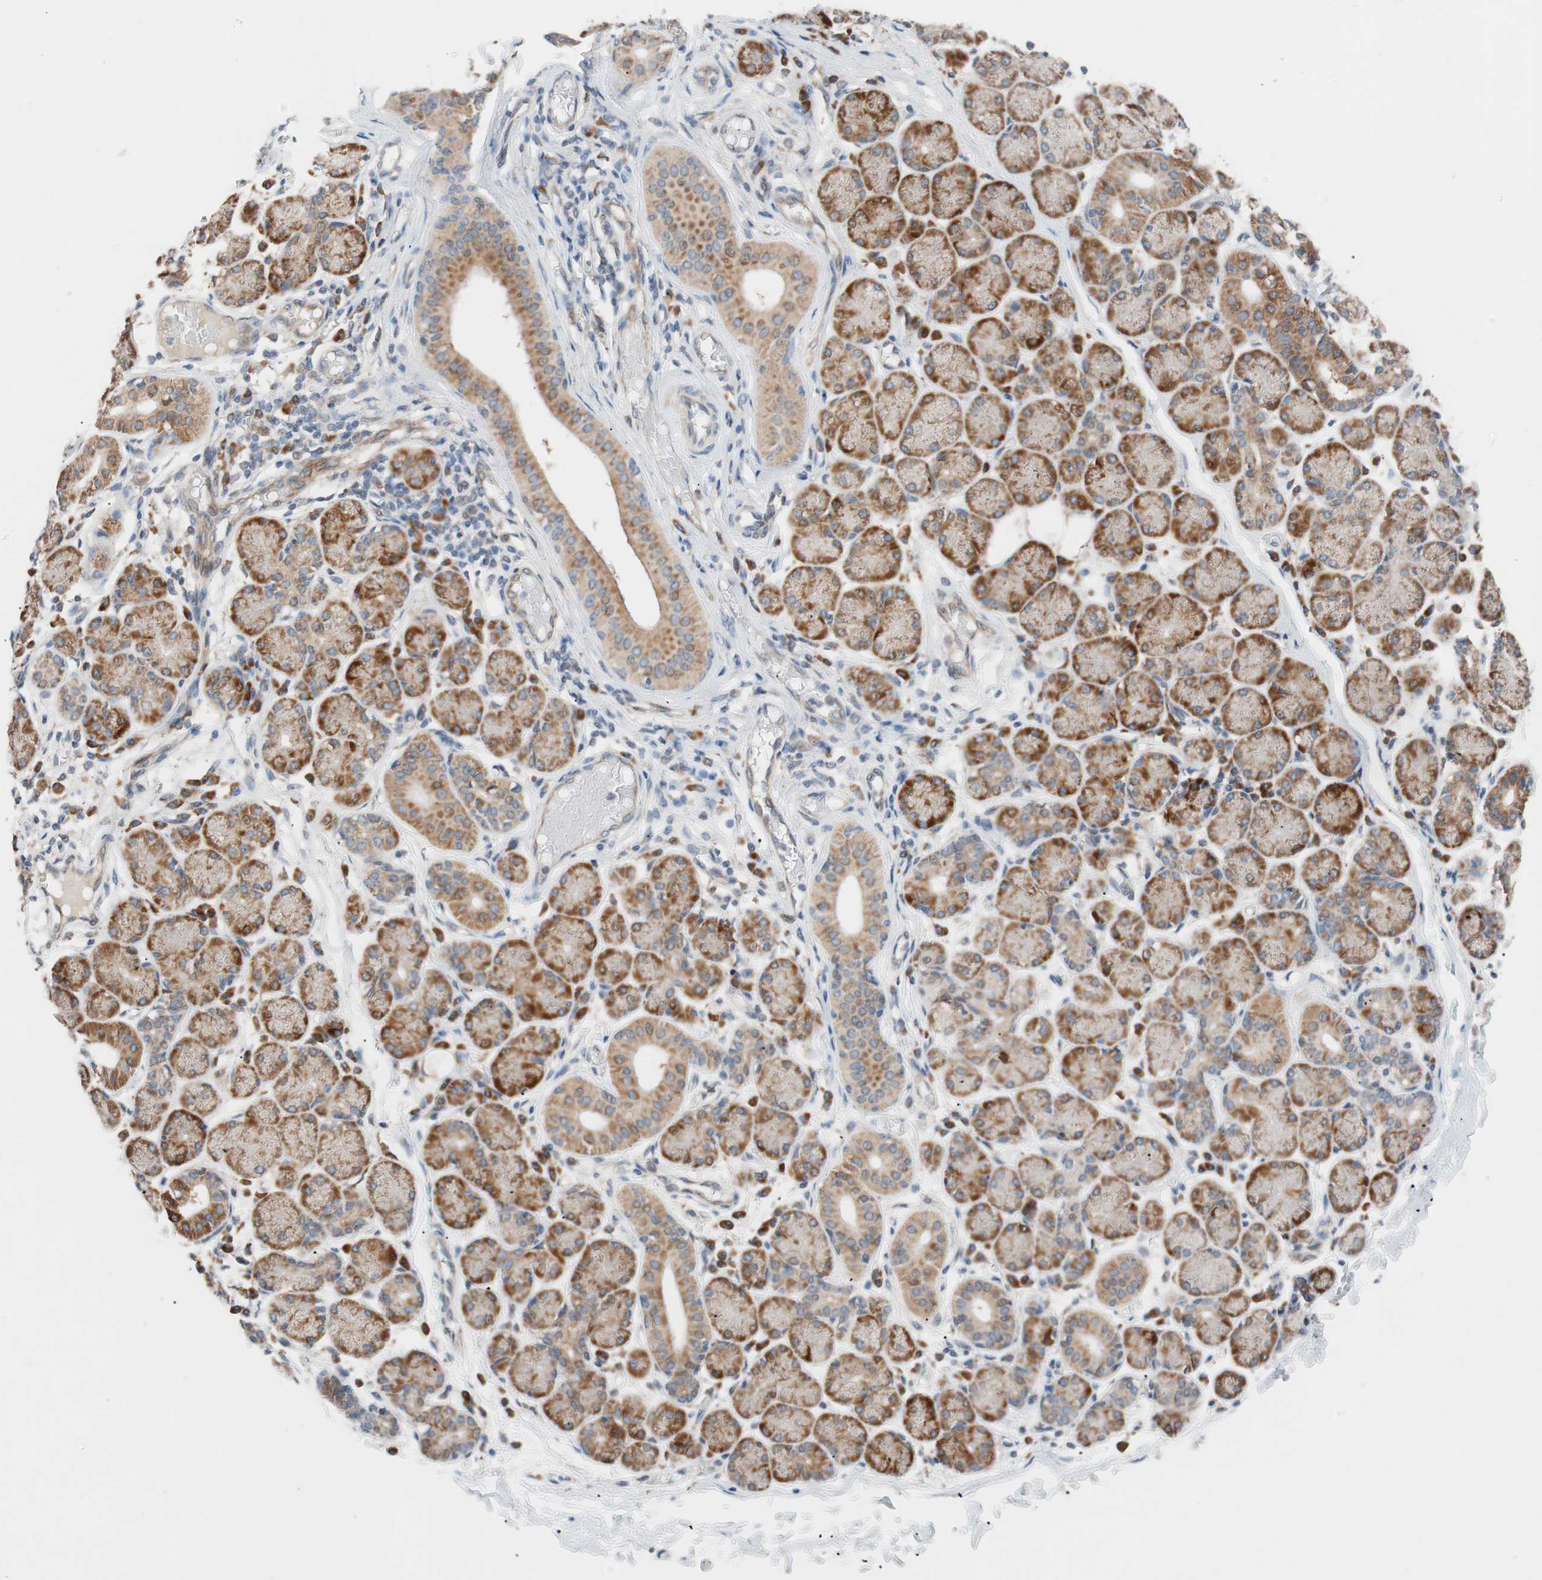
{"staining": {"intensity": "strong", "quantity": ">75%", "location": "cytoplasmic/membranous"}, "tissue": "salivary gland", "cell_type": "Glandular cells", "image_type": "normal", "snomed": [{"axis": "morphology", "description": "Normal tissue, NOS"}, {"axis": "topography", "description": "Salivary gland"}], "caption": "Salivary gland stained for a protein demonstrates strong cytoplasmic/membranous positivity in glandular cells. The staining was performed using DAB (3,3'-diaminobenzidine) to visualize the protein expression in brown, while the nuclei were stained in blue with hematoxylin (Magnification: 20x).", "gene": "FAAH", "patient": {"sex": "female", "age": 24}}